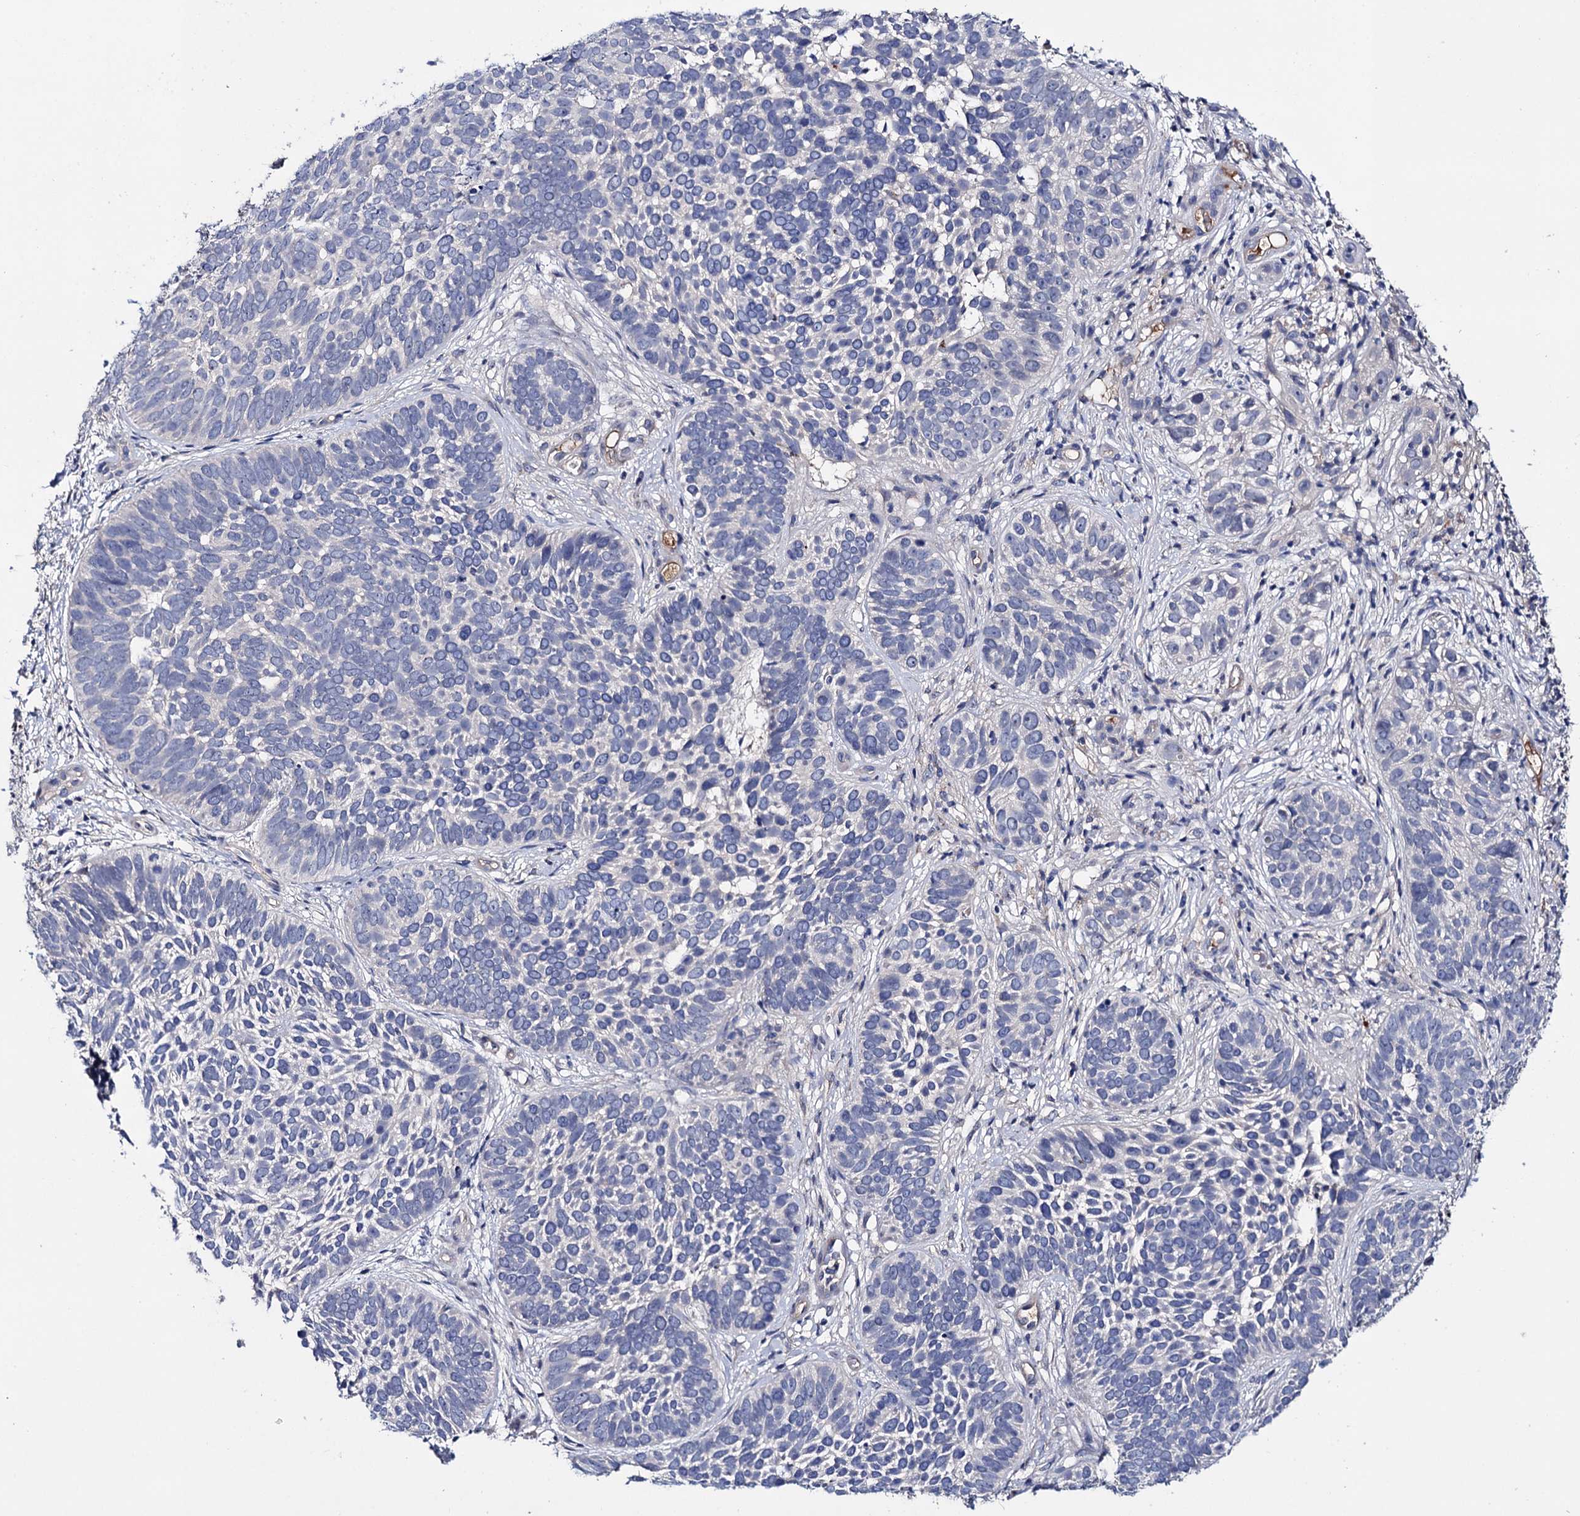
{"staining": {"intensity": "negative", "quantity": "none", "location": "none"}, "tissue": "skin cancer", "cell_type": "Tumor cells", "image_type": "cancer", "snomed": [{"axis": "morphology", "description": "Basal cell carcinoma"}, {"axis": "topography", "description": "Skin"}], "caption": "Human skin cancer stained for a protein using immunohistochemistry exhibits no expression in tumor cells.", "gene": "PPP1R32", "patient": {"sex": "male", "age": 89}}